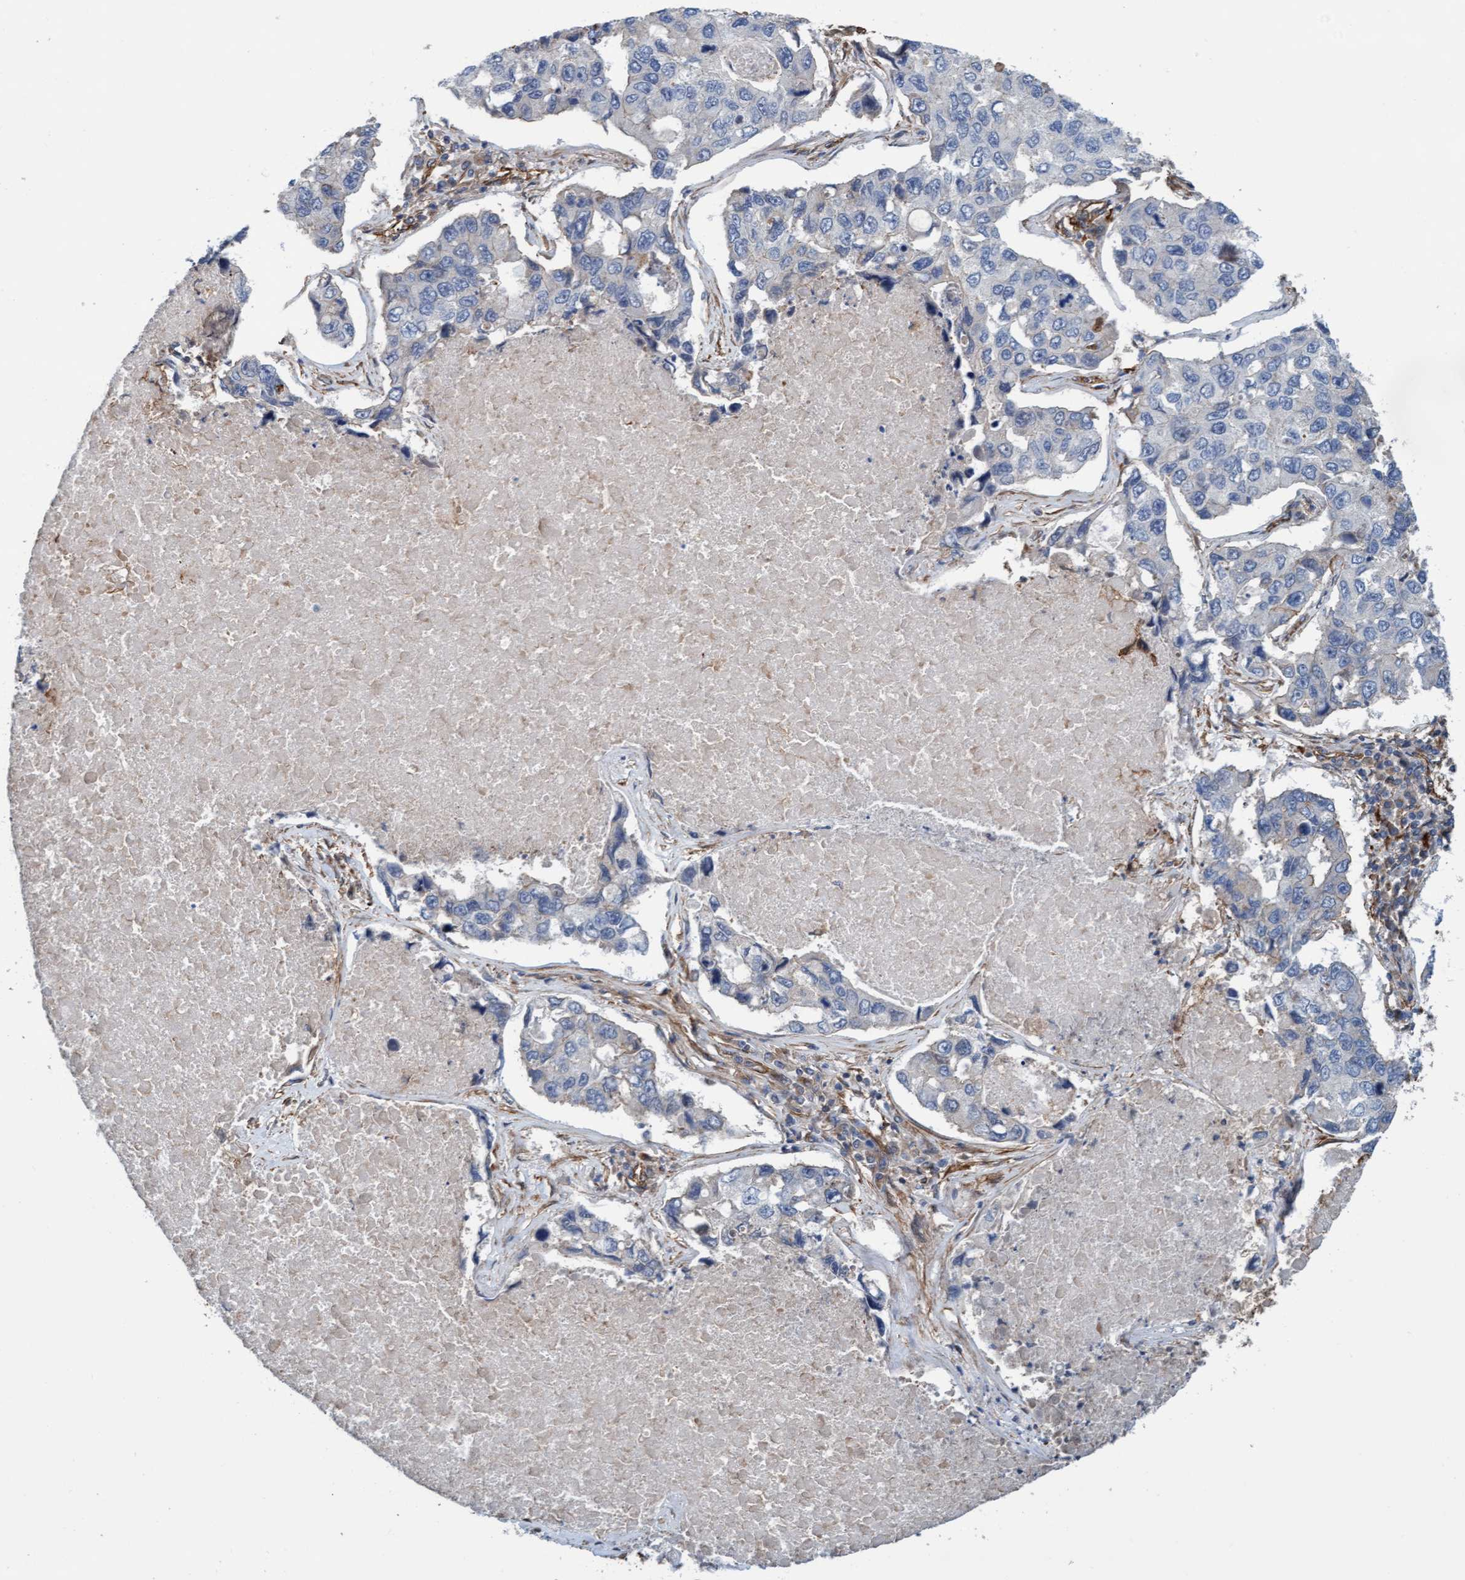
{"staining": {"intensity": "negative", "quantity": "none", "location": "none"}, "tissue": "lung cancer", "cell_type": "Tumor cells", "image_type": "cancer", "snomed": [{"axis": "morphology", "description": "Adenocarcinoma, NOS"}, {"axis": "topography", "description": "Lung"}], "caption": "Lung cancer was stained to show a protein in brown. There is no significant expression in tumor cells.", "gene": "STXBP4", "patient": {"sex": "male", "age": 64}}